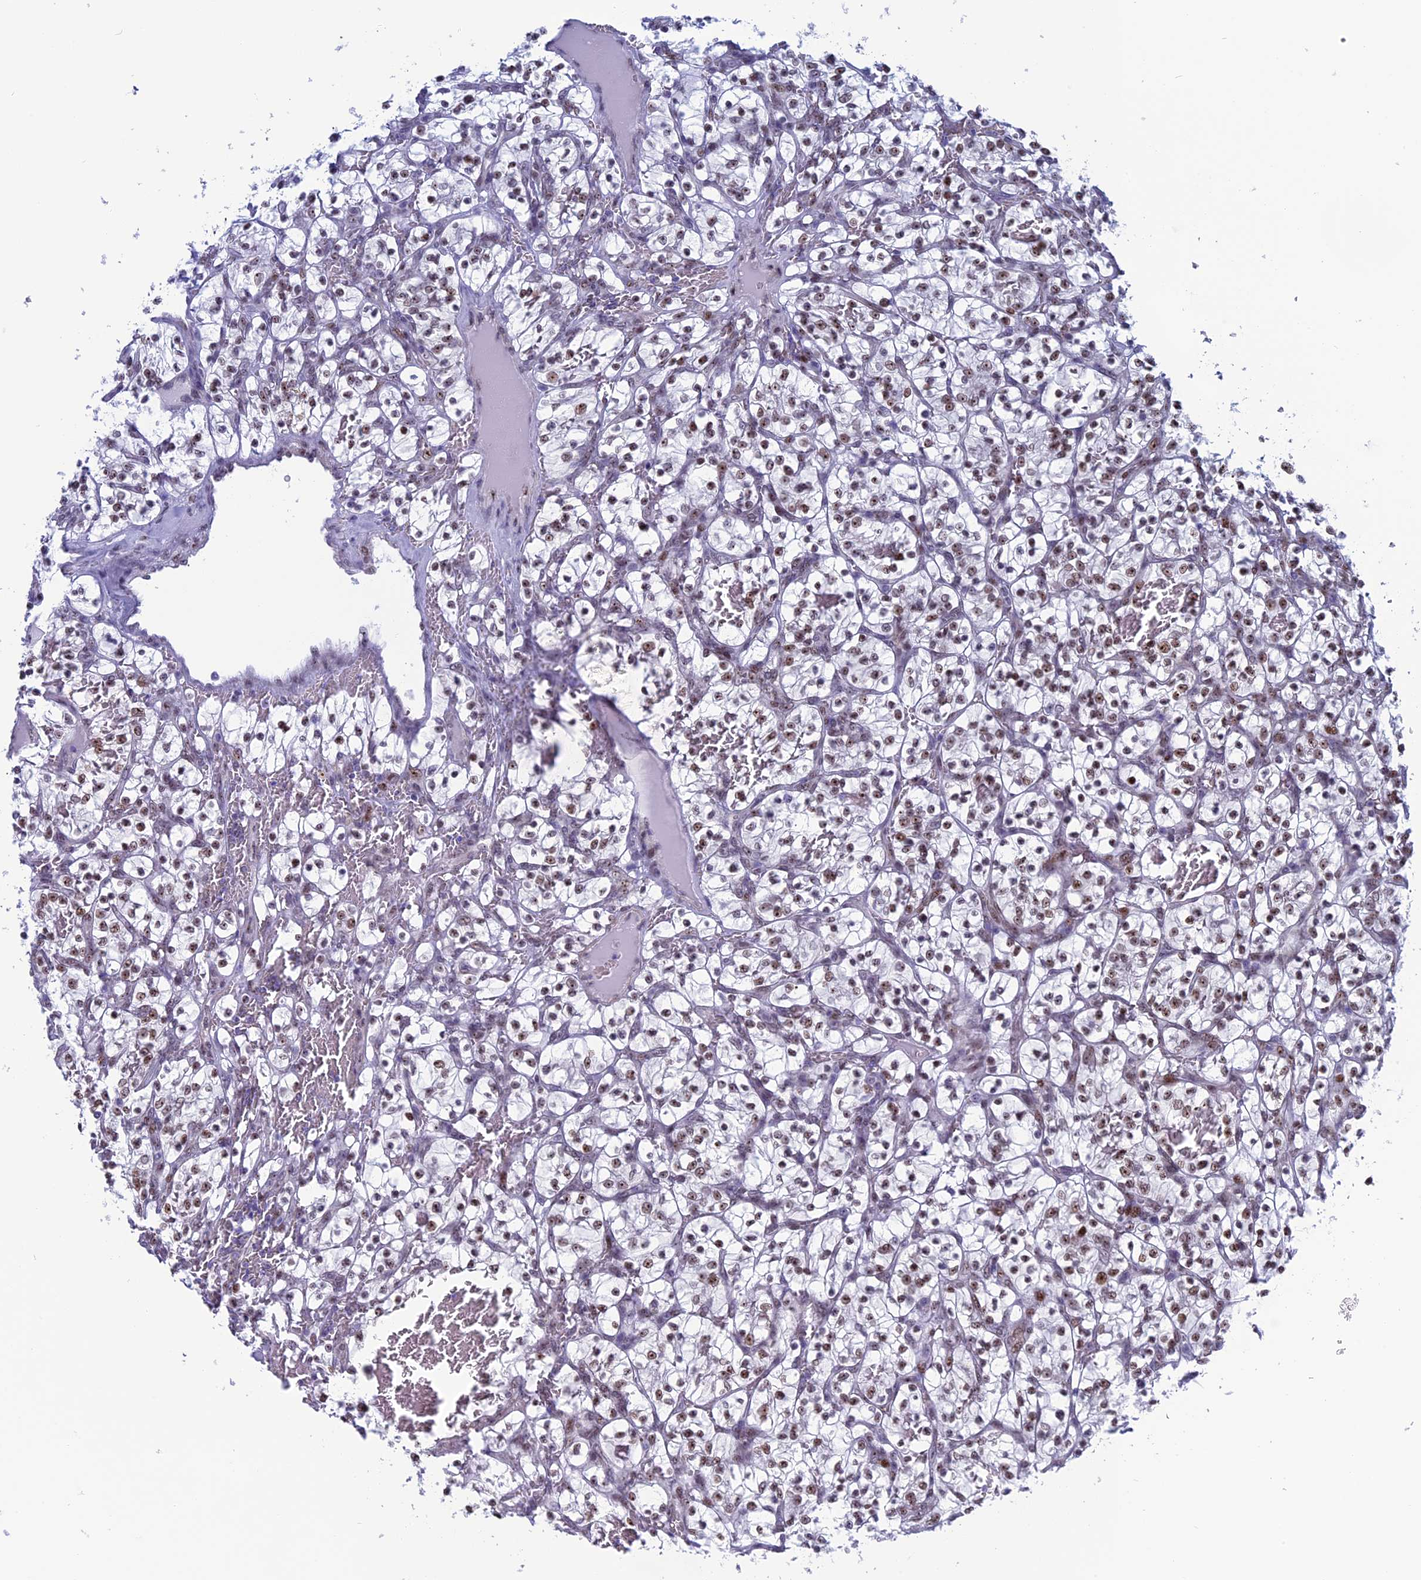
{"staining": {"intensity": "moderate", "quantity": ">75%", "location": "nuclear"}, "tissue": "renal cancer", "cell_type": "Tumor cells", "image_type": "cancer", "snomed": [{"axis": "morphology", "description": "Adenocarcinoma, NOS"}, {"axis": "topography", "description": "Kidney"}], "caption": "A photomicrograph of renal cancer (adenocarcinoma) stained for a protein shows moderate nuclear brown staining in tumor cells. (brown staining indicates protein expression, while blue staining denotes nuclei).", "gene": "CCDC86", "patient": {"sex": "female", "age": 57}}